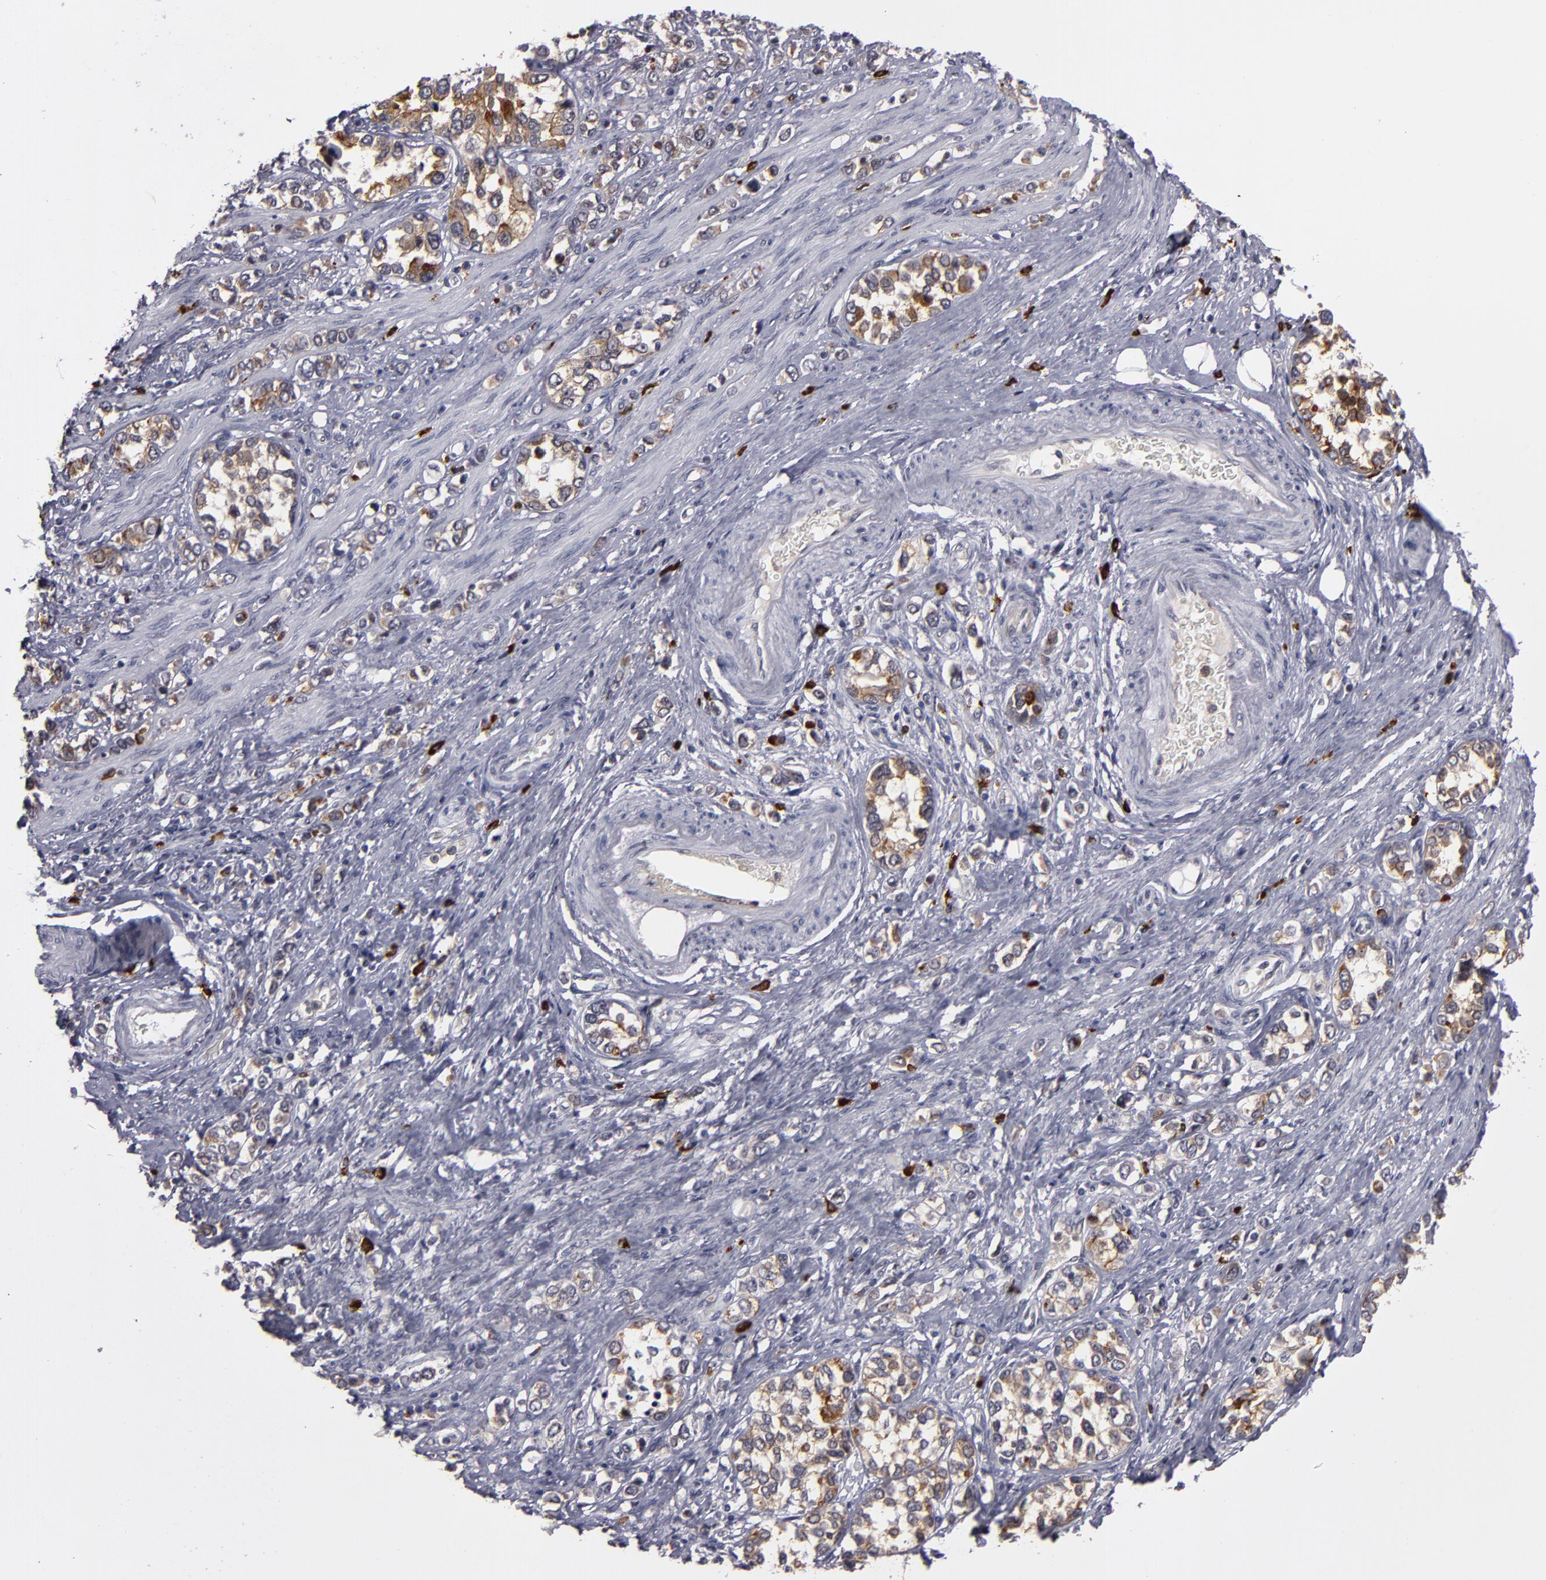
{"staining": {"intensity": "moderate", "quantity": ">75%", "location": "cytoplasmic/membranous"}, "tissue": "stomach cancer", "cell_type": "Tumor cells", "image_type": "cancer", "snomed": [{"axis": "morphology", "description": "Adenocarcinoma, NOS"}, {"axis": "topography", "description": "Stomach, upper"}], "caption": "High-power microscopy captured an immunohistochemistry (IHC) photomicrograph of stomach cancer (adenocarcinoma), revealing moderate cytoplasmic/membranous staining in about >75% of tumor cells. (Brightfield microscopy of DAB IHC at high magnification).", "gene": "STX3", "patient": {"sex": "male", "age": 76}}